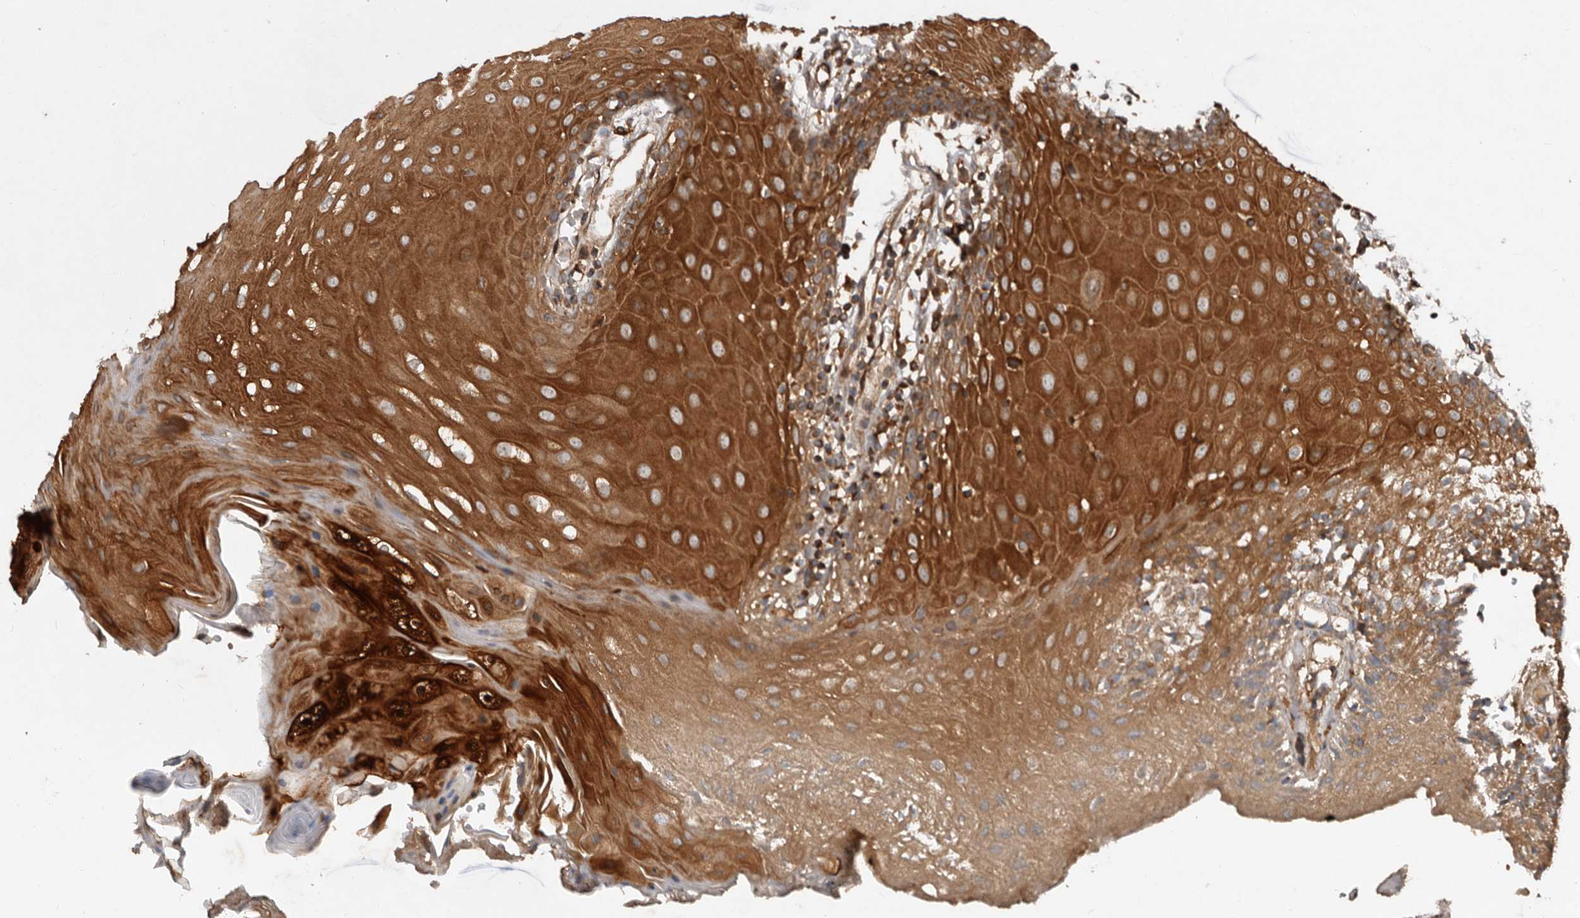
{"staining": {"intensity": "strong", "quantity": "25%-75%", "location": "cytoplasmic/membranous"}, "tissue": "oral mucosa", "cell_type": "Squamous epithelial cells", "image_type": "normal", "snomed": [{"axis": "morphology", "description": "Normal tissue, NOS"}, {"axis": "morphology", "description": "Squamous cell carcinoma, NOS"}, {"axis": "topography", "description": "Skeletal muscle"}, {"axis": "topography", "description": "Oral tissue"}, {"axis": "topography", "description": "Salivary gland"}, {"axis": "topography", "description": "Head-Neck"}], "caption": "High-power microscopy captured an IHC micrograph of normal oral mucosa, revealing strong cytoplasmic/membranous staining in about 25%-75% of squamous epithelial cells.", "gene": "STK36", "patient": {"sex": "male", "age": 54}}